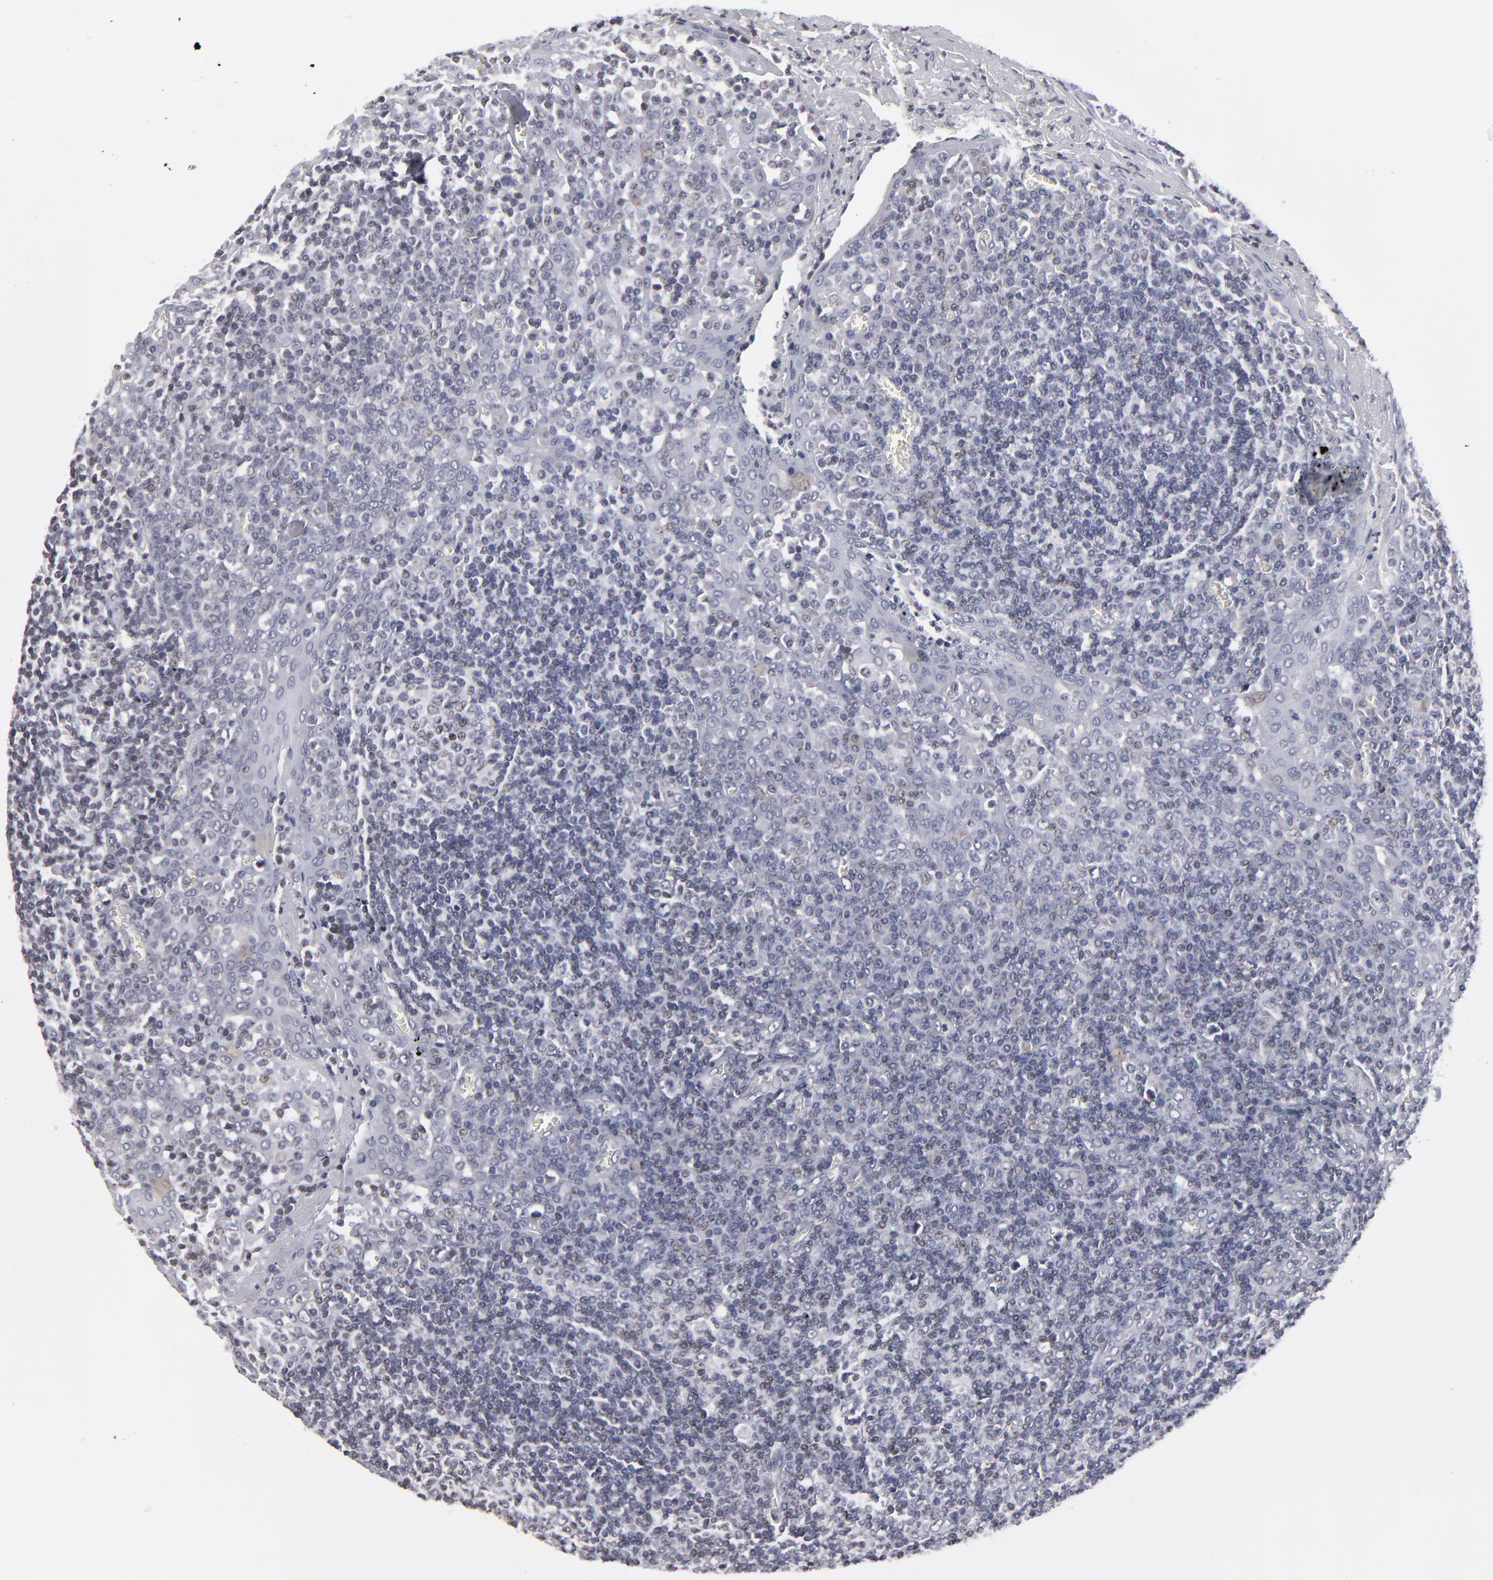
{"staining": {"intensity": "weak", "quantity": "25%-75%", "location": "nuclear"}, "tissue": "tonsil", "cell_type": "Germinal center cells", "image_type": "normal", "snomed": [{"axis": "morphology", "description": "Normal tissue, NOS"}, {"axis": "topography", "description": "Tonsil"}], "caption": "Immunohistochemical staining of unremarkable tonsil displays low levels of weak nuclear positivity in about 25%-75% of germinal center cells.", "gene": "ODF2", "patient": {"sex": "female", "age": 41}}